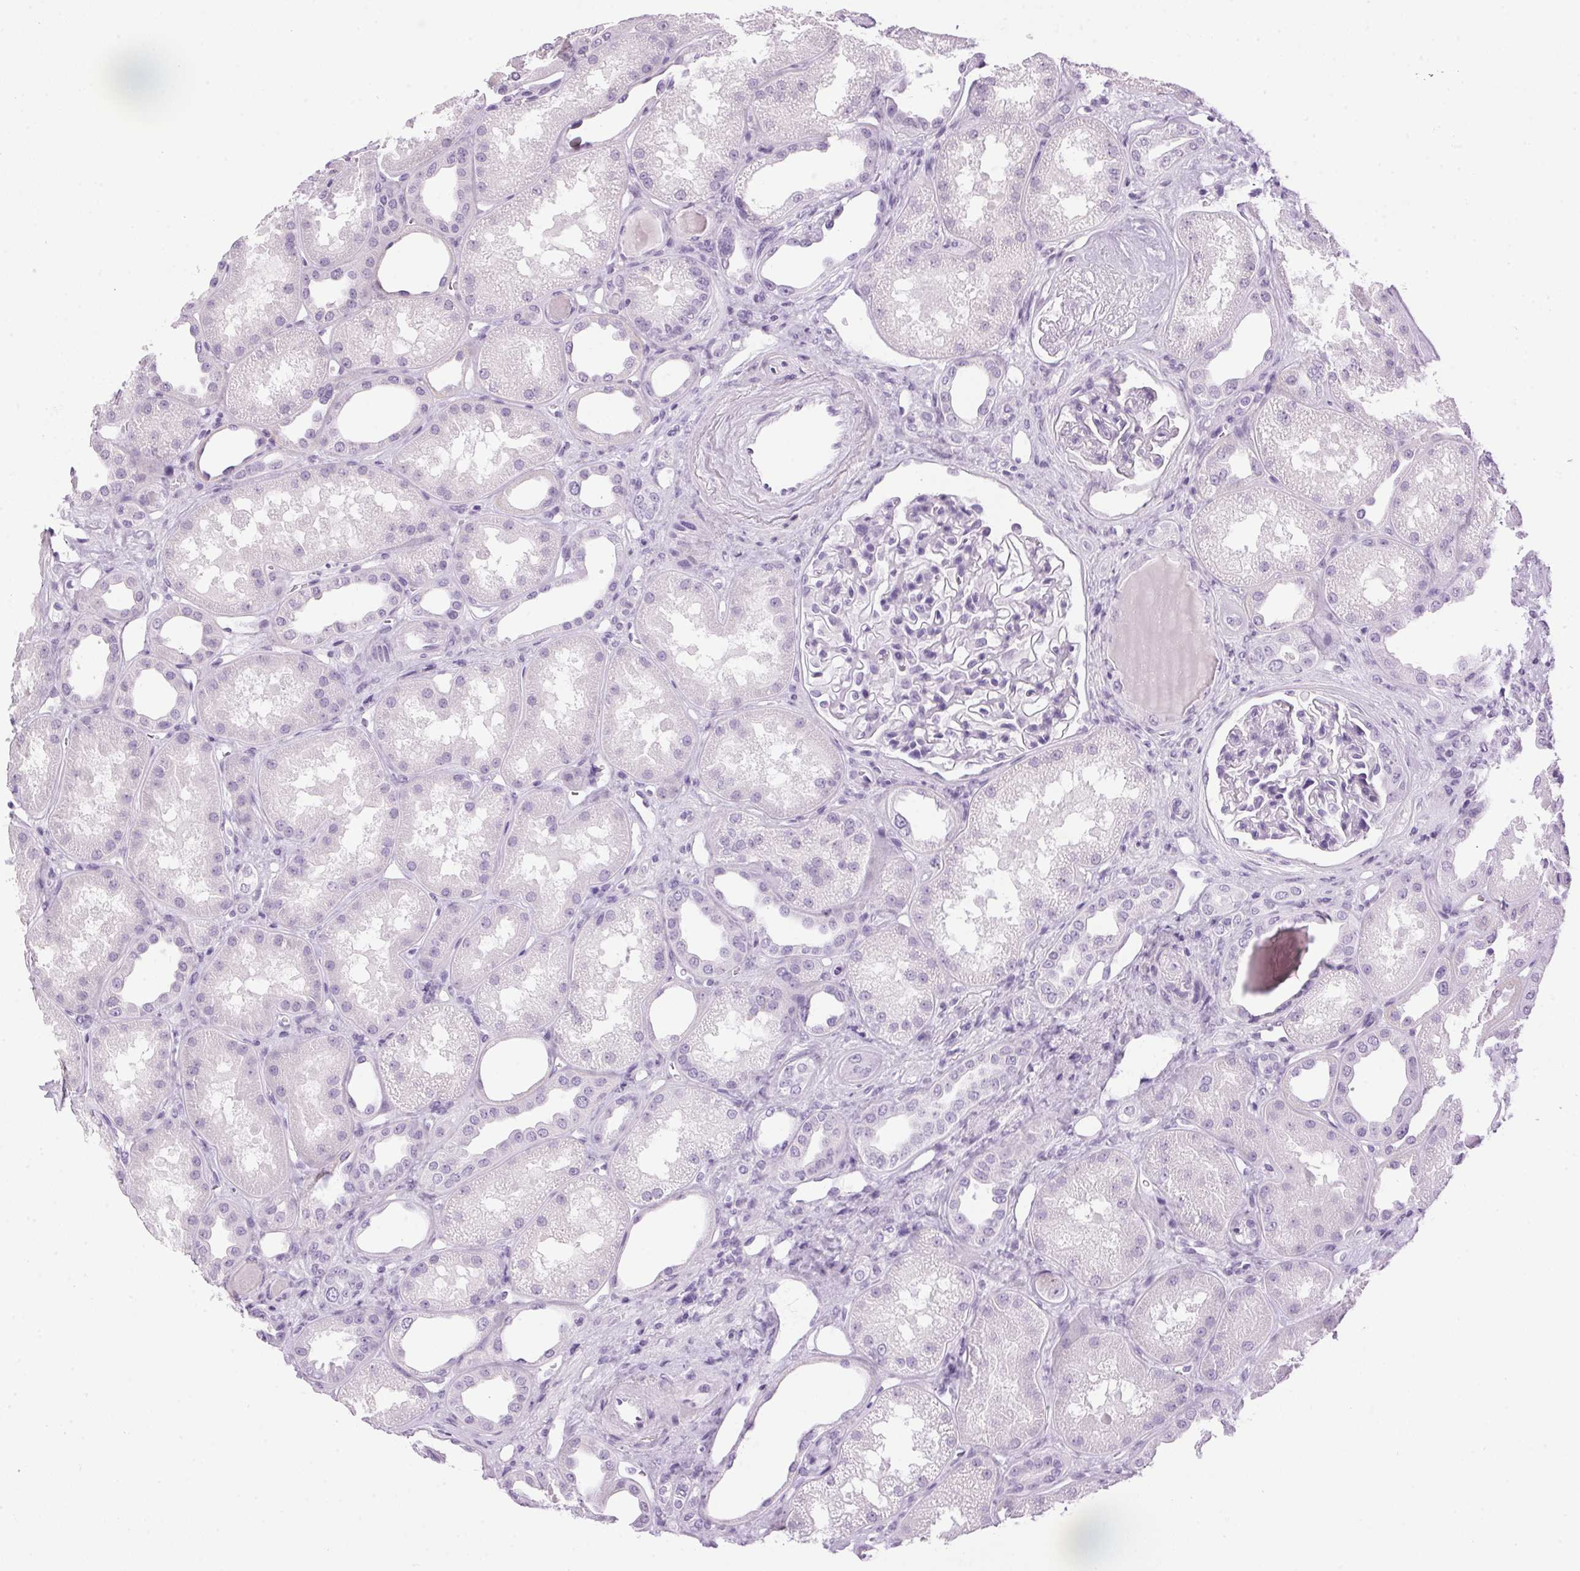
{"staining": {"intensity": "negative", "quantity": "none", "location": "none"}, "tissue": "kidney", "cell_type": "Cells in glomeruli", "image_type": "normal", "snomed": [{"axis": "morphology", "description": "Normal tissue, NOS"}, {"axis": "topography", "description": "Kidney"}], "caption": "The immunohistochemistry histopathology image has no significant staining in cells in glomeruli of kidney. (DAB immunohistochemistry (IHC), high magnification).", "gene": "SP7", "patient": {"sex": "male", "age": 61}}